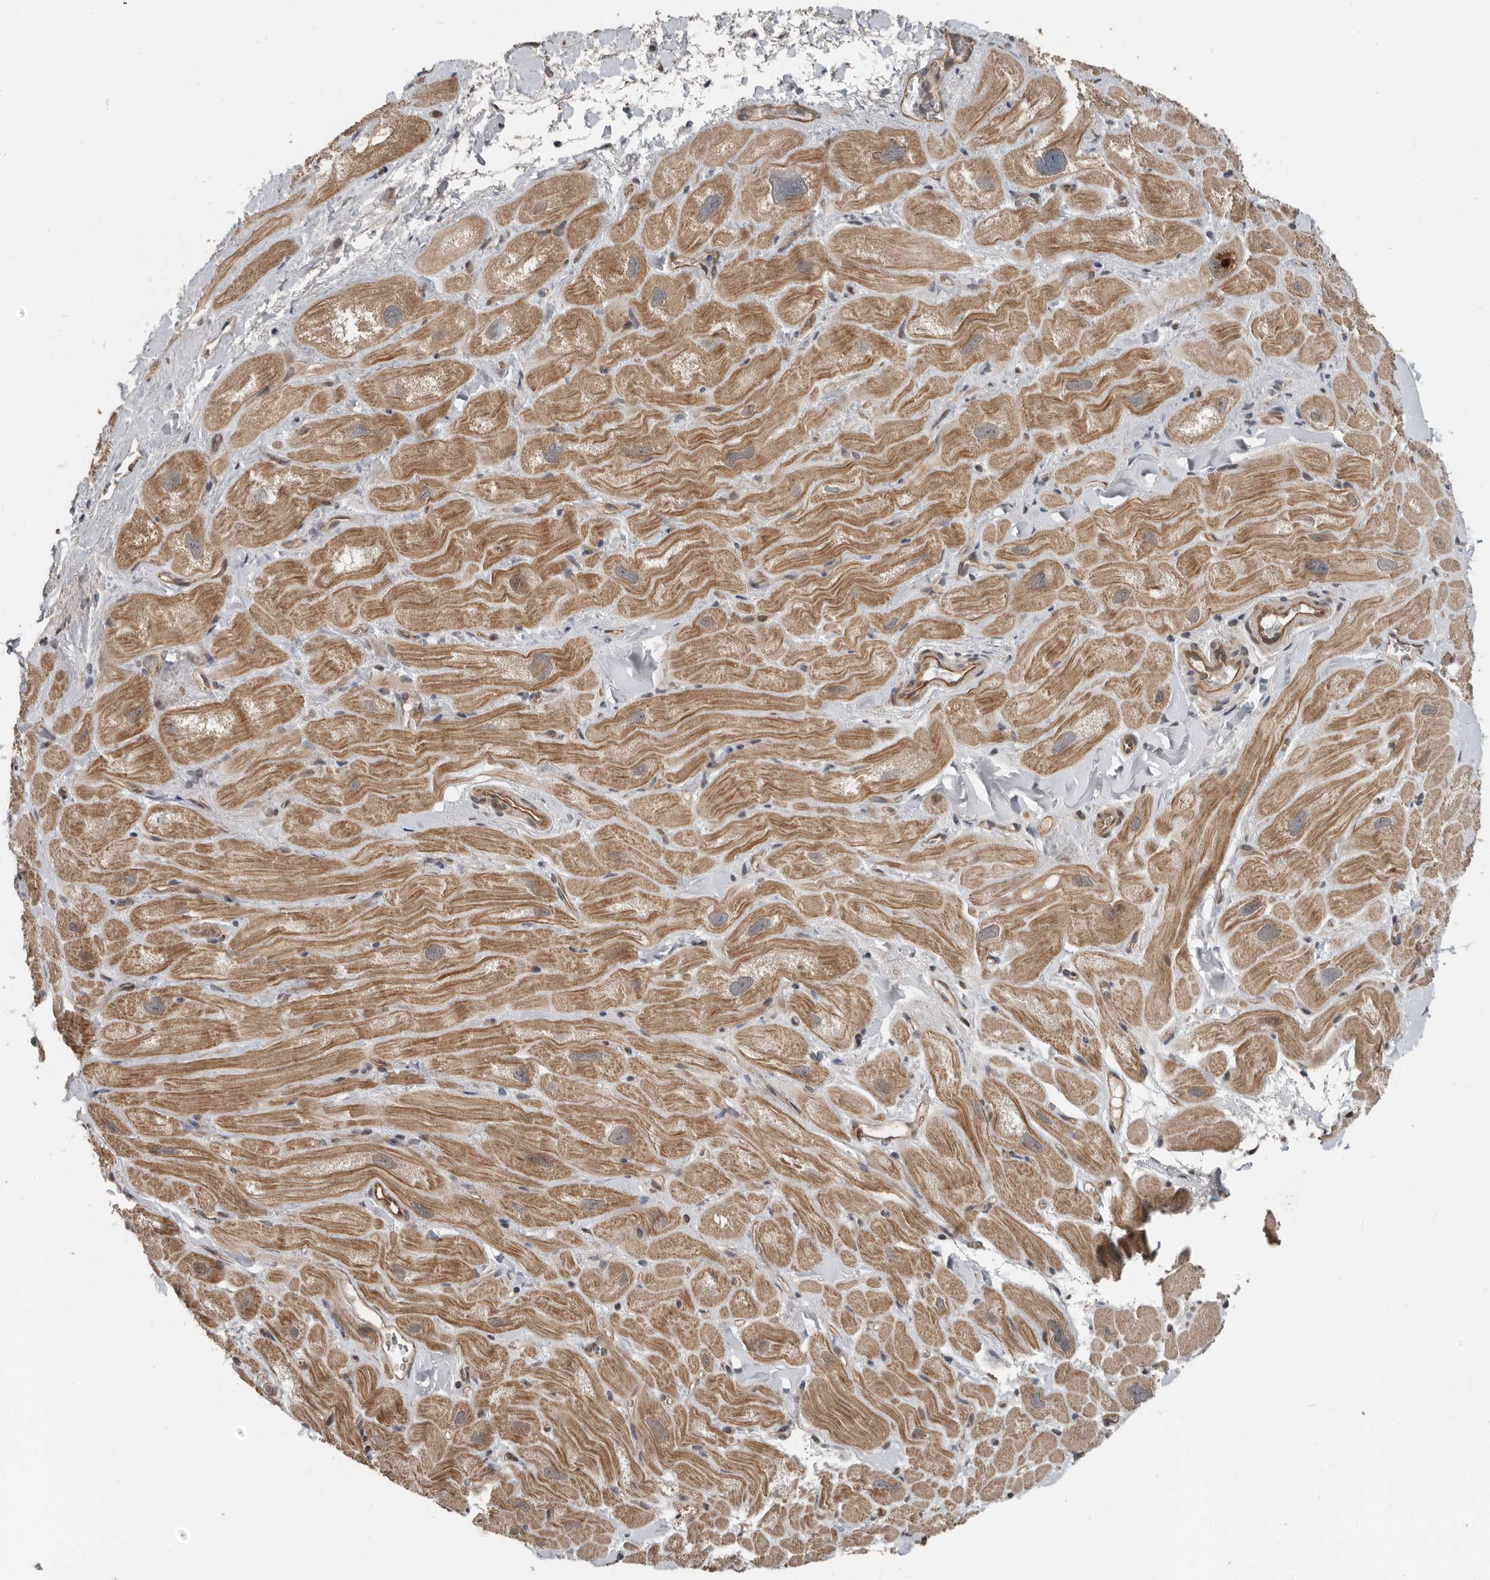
{"staining": {"intensity": "moderate", "quantity": ">75%", "location": "cytoplasmic/membranous"}, "tissue": "heart muscle", "cell_type": "Cardiomyocytes", "image_type": "normal", "snomed": [{"axis": "morphology", "description": "Normal tissue, NOS"}, {"axis": "topography", "description": "Heart"}], "caption": "Immunohistochemical staining of normal heart muscle shows medium levels of moderate cytoplasmic/membranous expression in approximately >75% of cardiomyocytes.", "gene": "YOD1", "patient": {"sex": "male", "age": 49}}